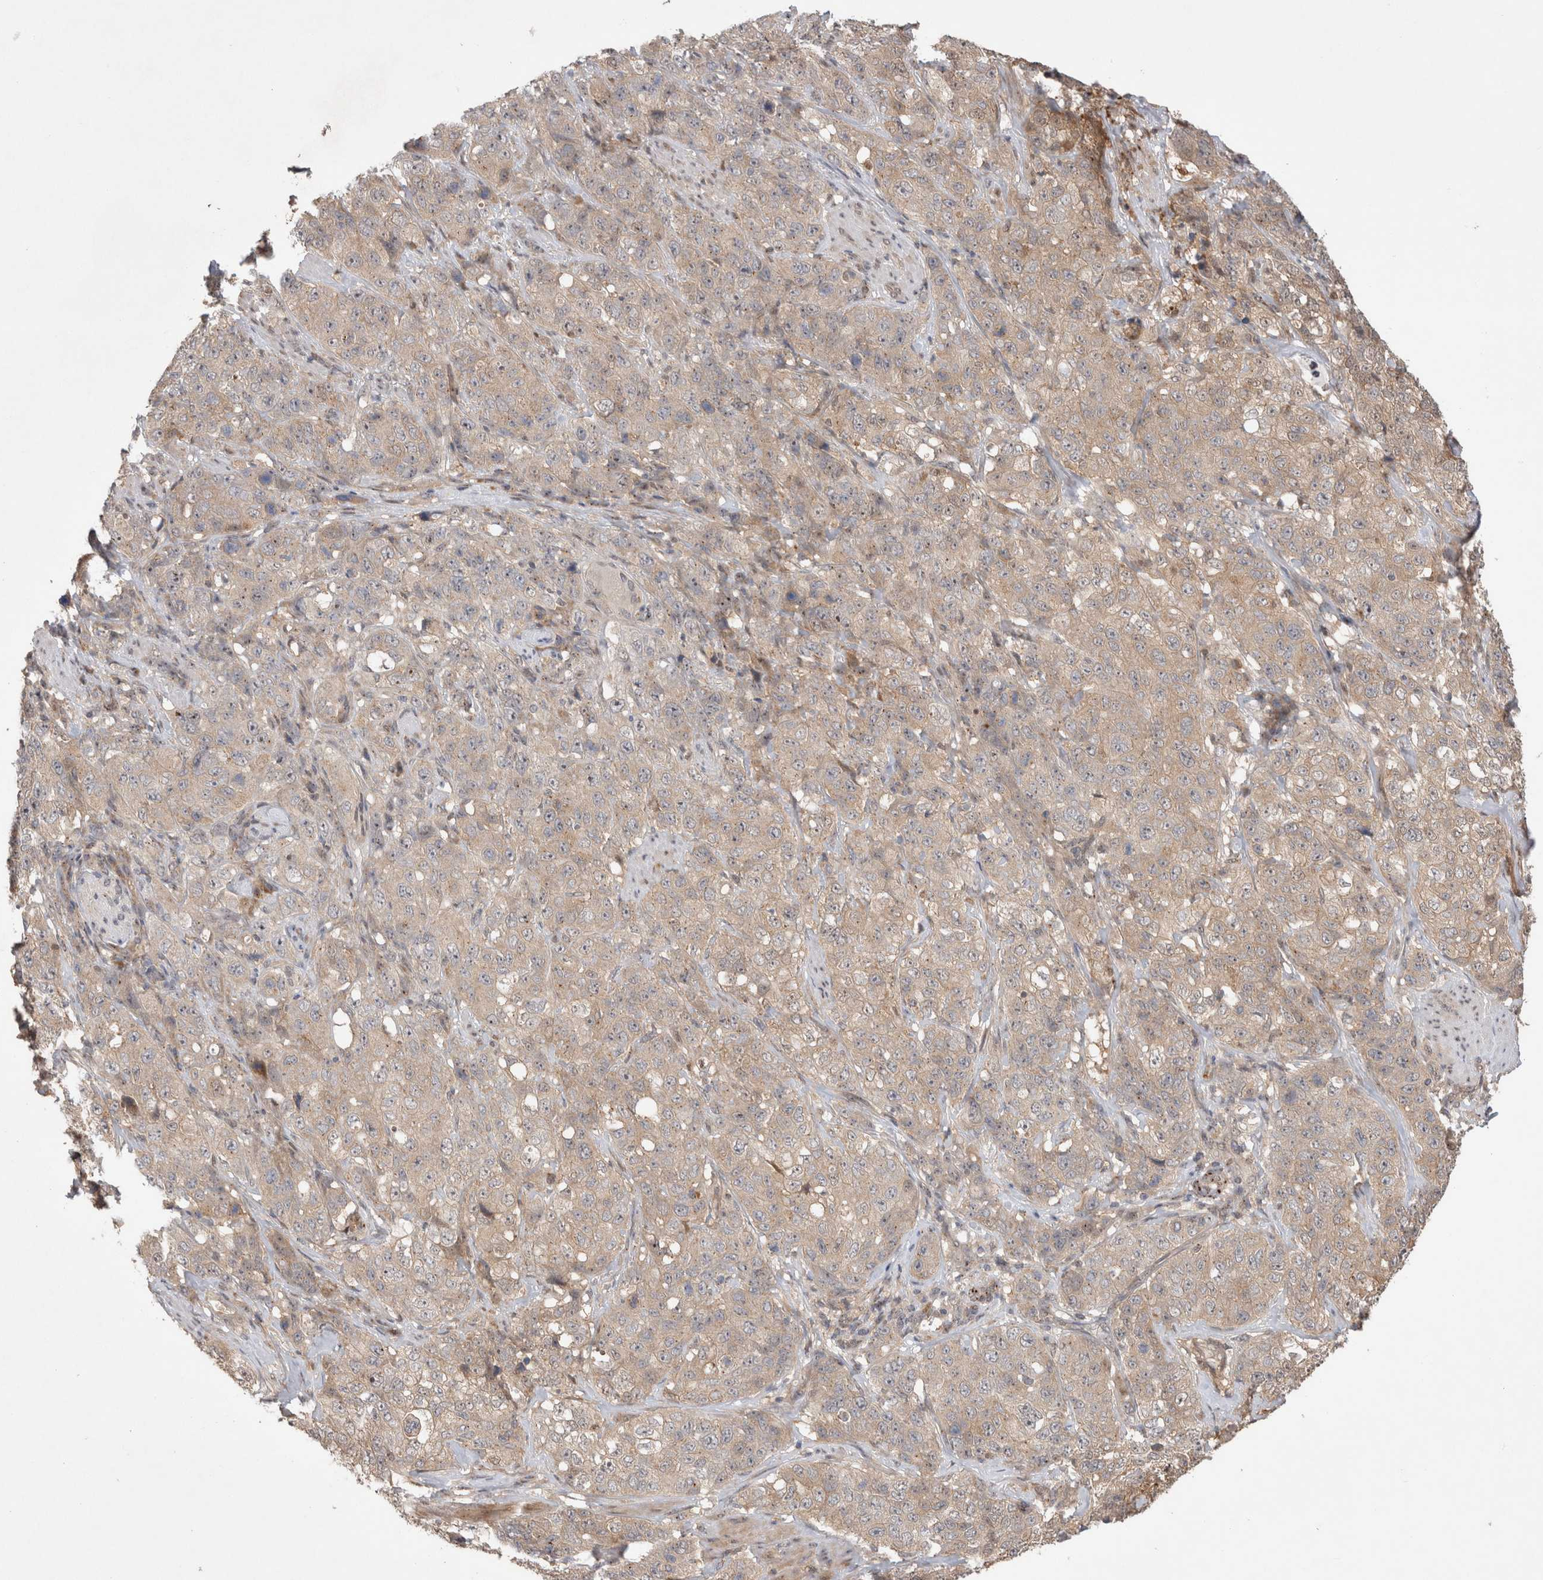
{"staining": {"intensity": "weak", "quantity": ">75%", "location": "cytoplasmic/membranous"}, "tissue": "stomach cancer", "cell_type": "Tumor cells", "image_type": "cancer", "snomed": [{"axis": "morphology", "description": "Adenocarcinoma, NOS"}, {"axis": "topography", "description": "Stomach"}], "caption": "Immunohistochemistry micrograph of neoplastic tissue: stomach cancer (adenocarcinoma) stained using IHC reveals low levels of weak protein expression localized specifically in the cytoplasmic/membranous of tumor cells, appearing as a cytoplasmic/membranous brown color.", "gene": "SLC29A1", "patient": {"sex": "male", "age": 48}}